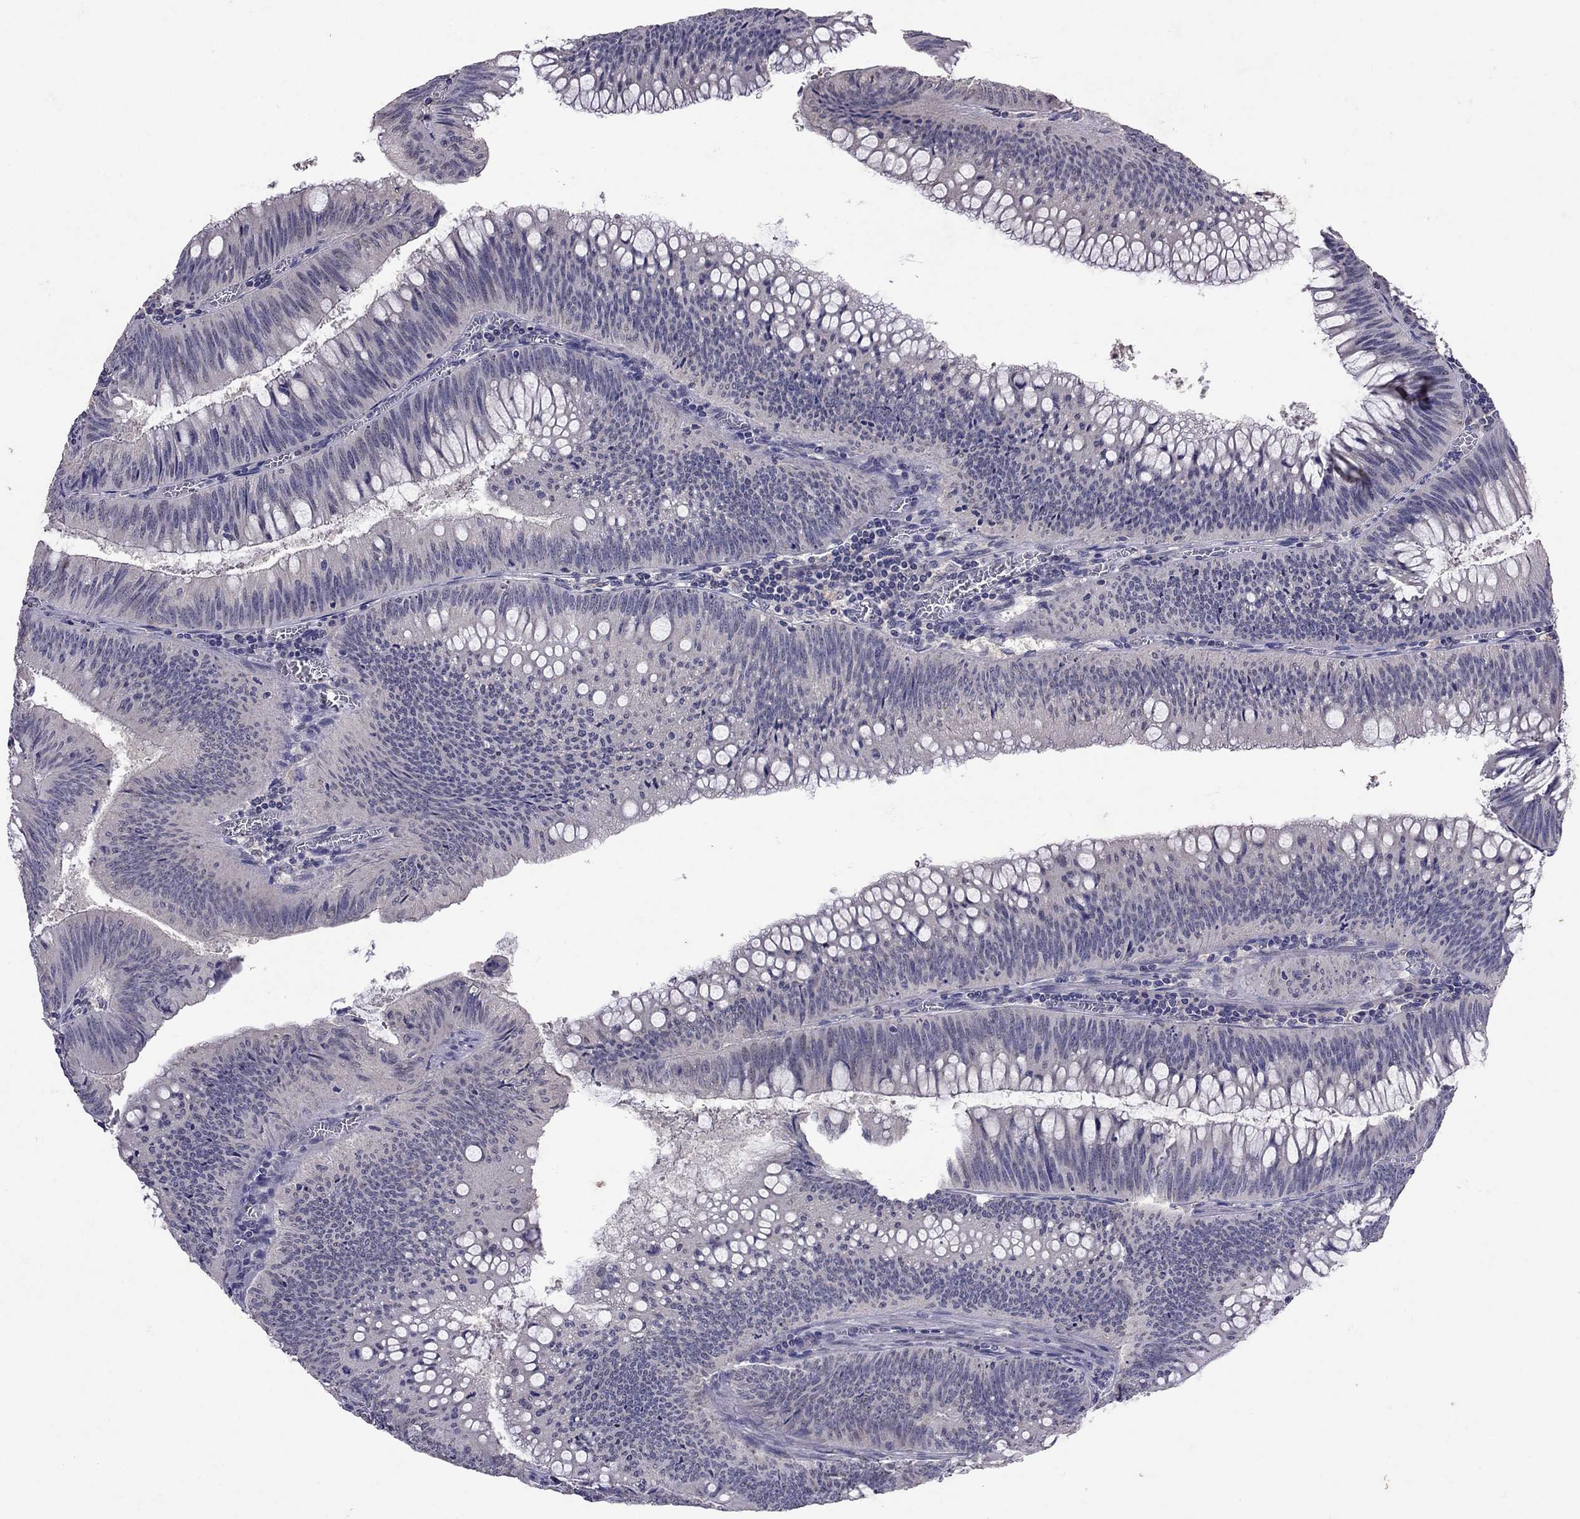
{"staining": {"intensity": "negative", "quantity": "none", "location": "none"}, "tissue": "colorectal cancer", "cell_type": "Tumor cells", "image_type": "cancer", "snomed": [{"axis": "morphology", "description": "Adenocarcinoma, NOS"}, {"axis": "topography", "description": "Rectum"}], "caption": "Image shows no protein staining in tumor cells of colorectal cancer (adenocarcinoma) tissue. (Brightfield microscopy of DAB immunohistochemistry at high magnification).", "gene": "FST", "patient": {"sex": "female", "age": 72}}